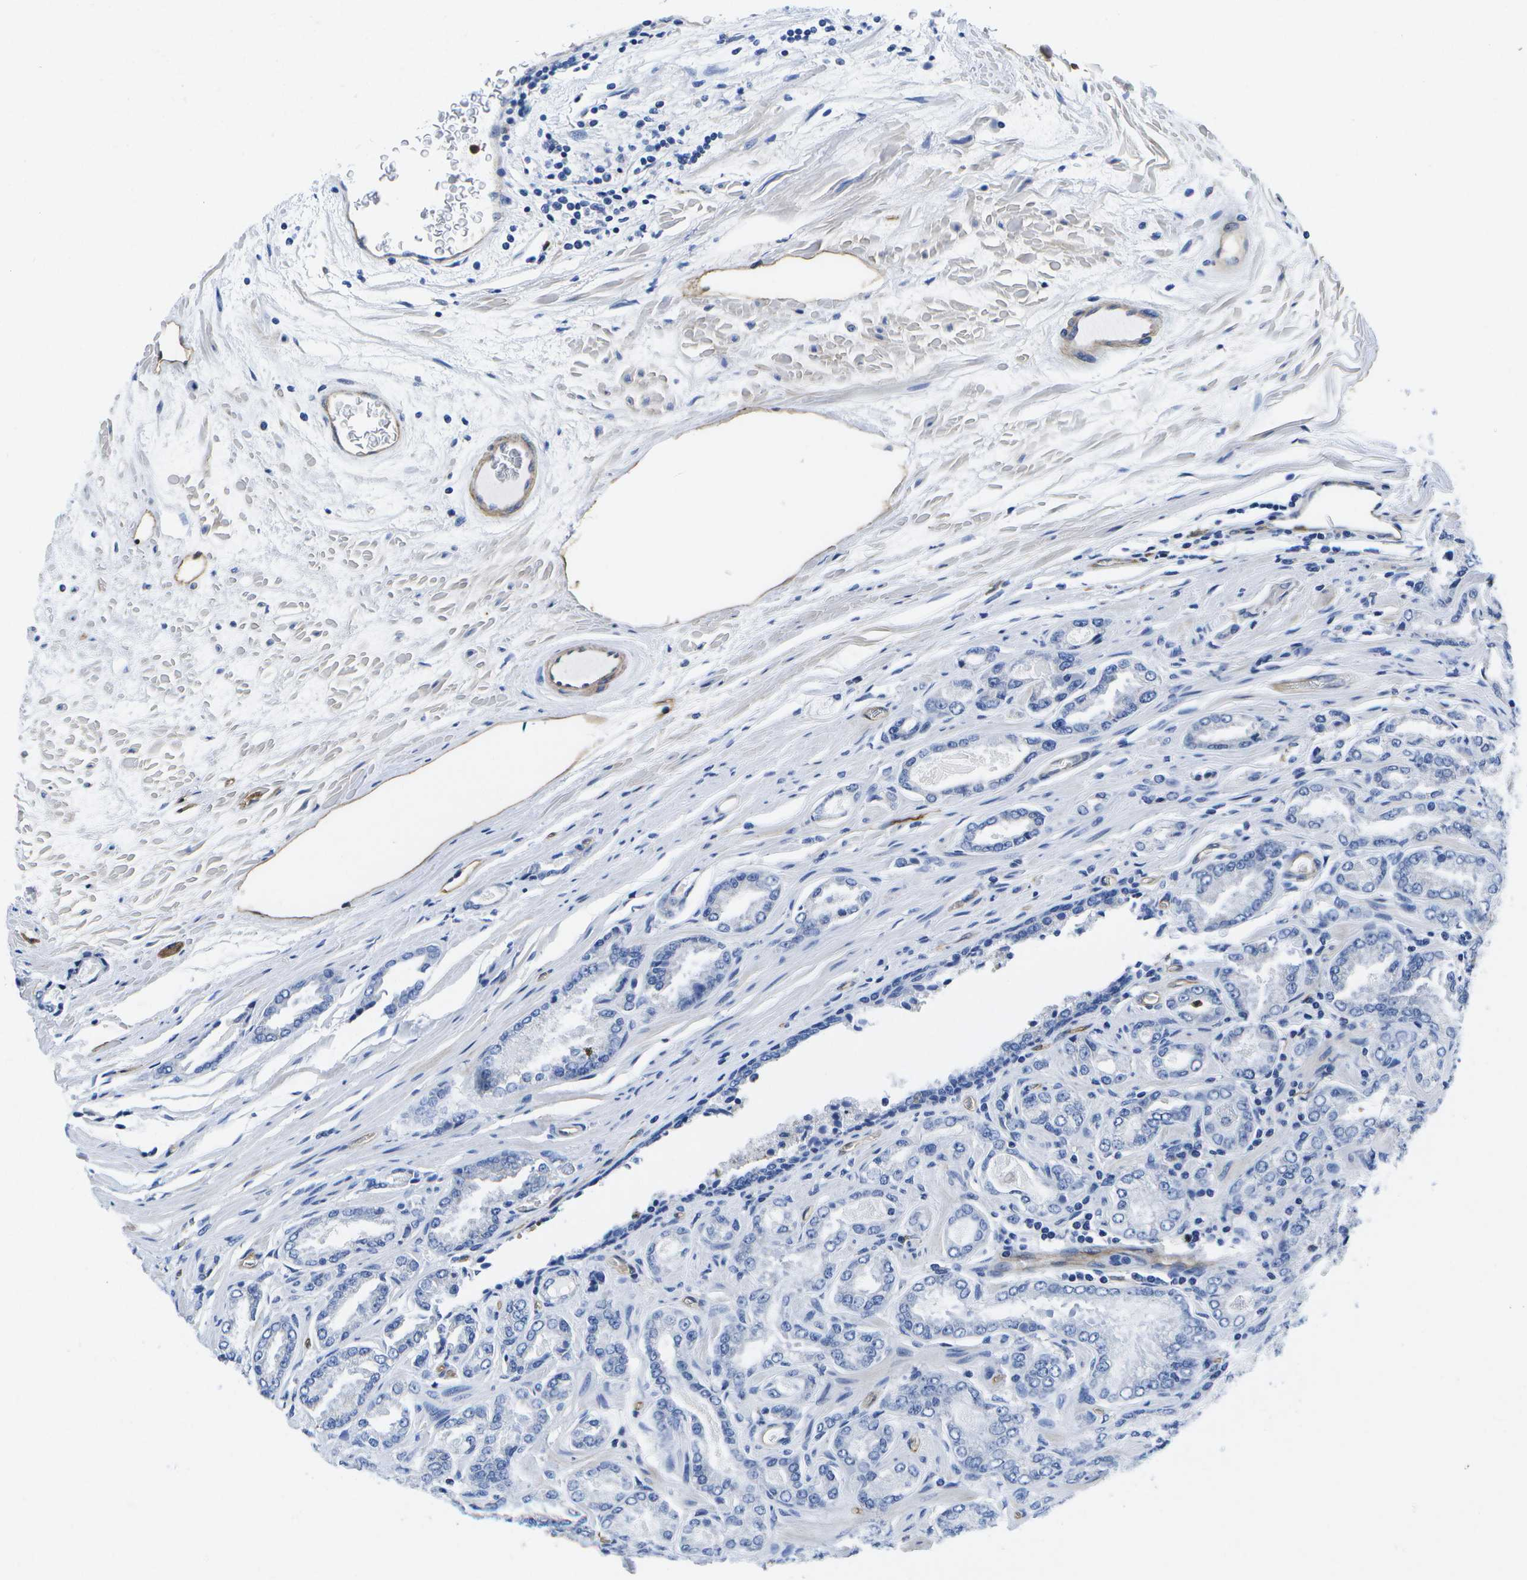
{"staining": {"intensity": "negative", "quantity": "none", "location": "none"}, "tissue": "prostate cancer", "cell_type": "Tumor cells", "image_type": "cancer", "snomed": [{"axis": "morphology", "description": "Adenocarcinoma, High grade"}, {"axis": "topography", "description": "Prostate"}], "caption": "Histopathology image shows no protein staining in tumor cells of prostate cancer tissue.", "gene": "DYSF", "patient": {"sex": "male", "age": 65}}